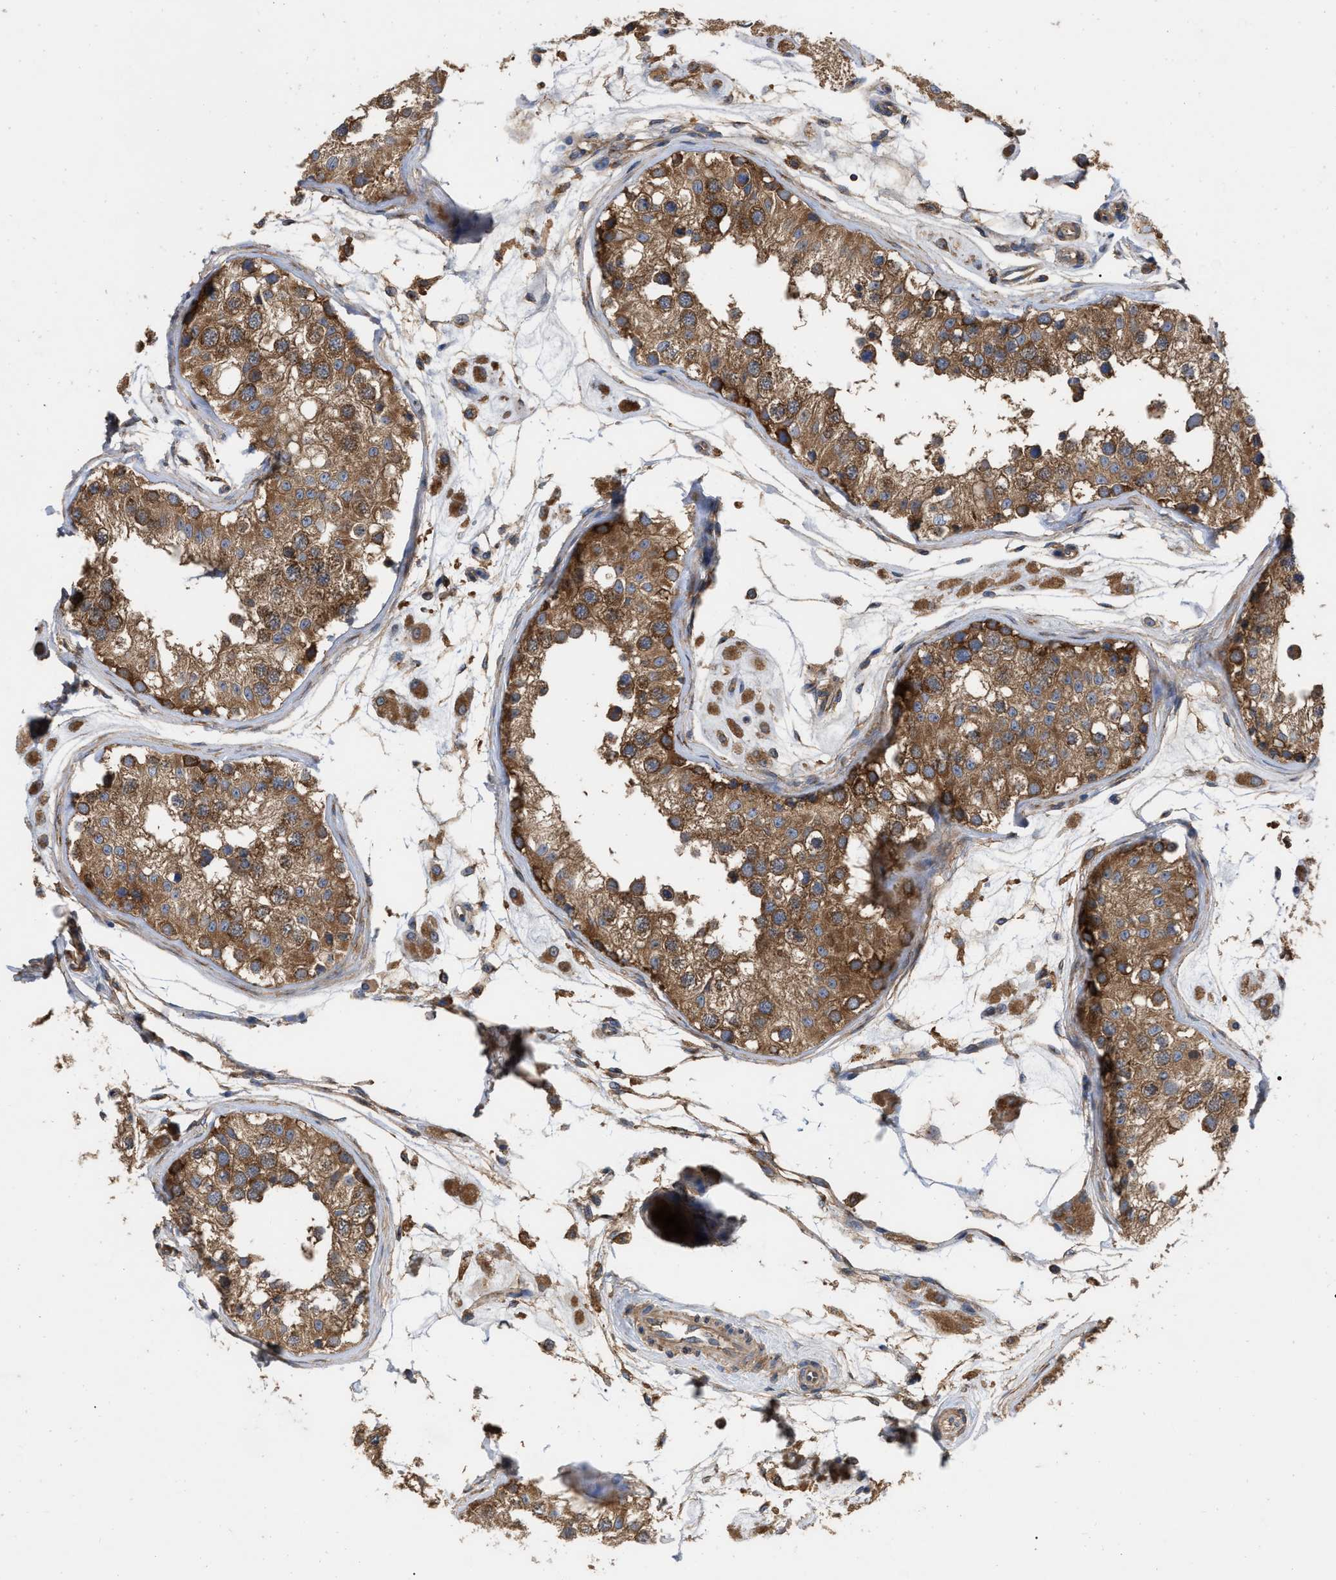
{"staining": {"intensity": "moderate", "quantity": ">75%", "location": "cytoplasmic/membranous"}, "tissue": "testis", "cell_type": "Cells in seminiferous ducts", "image_type": "normal", "snomed": [{"axis": "morphology", "description": "Normal tissue, NOS"}, {"axis": "morphology", "description": "Adenocarcinoma, metastatic, NOS"}, {"axis": "topography", "description": "Testis"}], "caption": "Protein analysis of unremarkable testis shows moderate cytoplasmic/membranous positivity in about >75% of cells in seminiferous ducts. (Stains: DAB (3,3'-diaminobenzidine) in brown, nuclei in blue, Microscopy: brightfield microscopy at high magnification).", "gene": "RABEP1", "patient": {"sex": "male", "age": 26}}